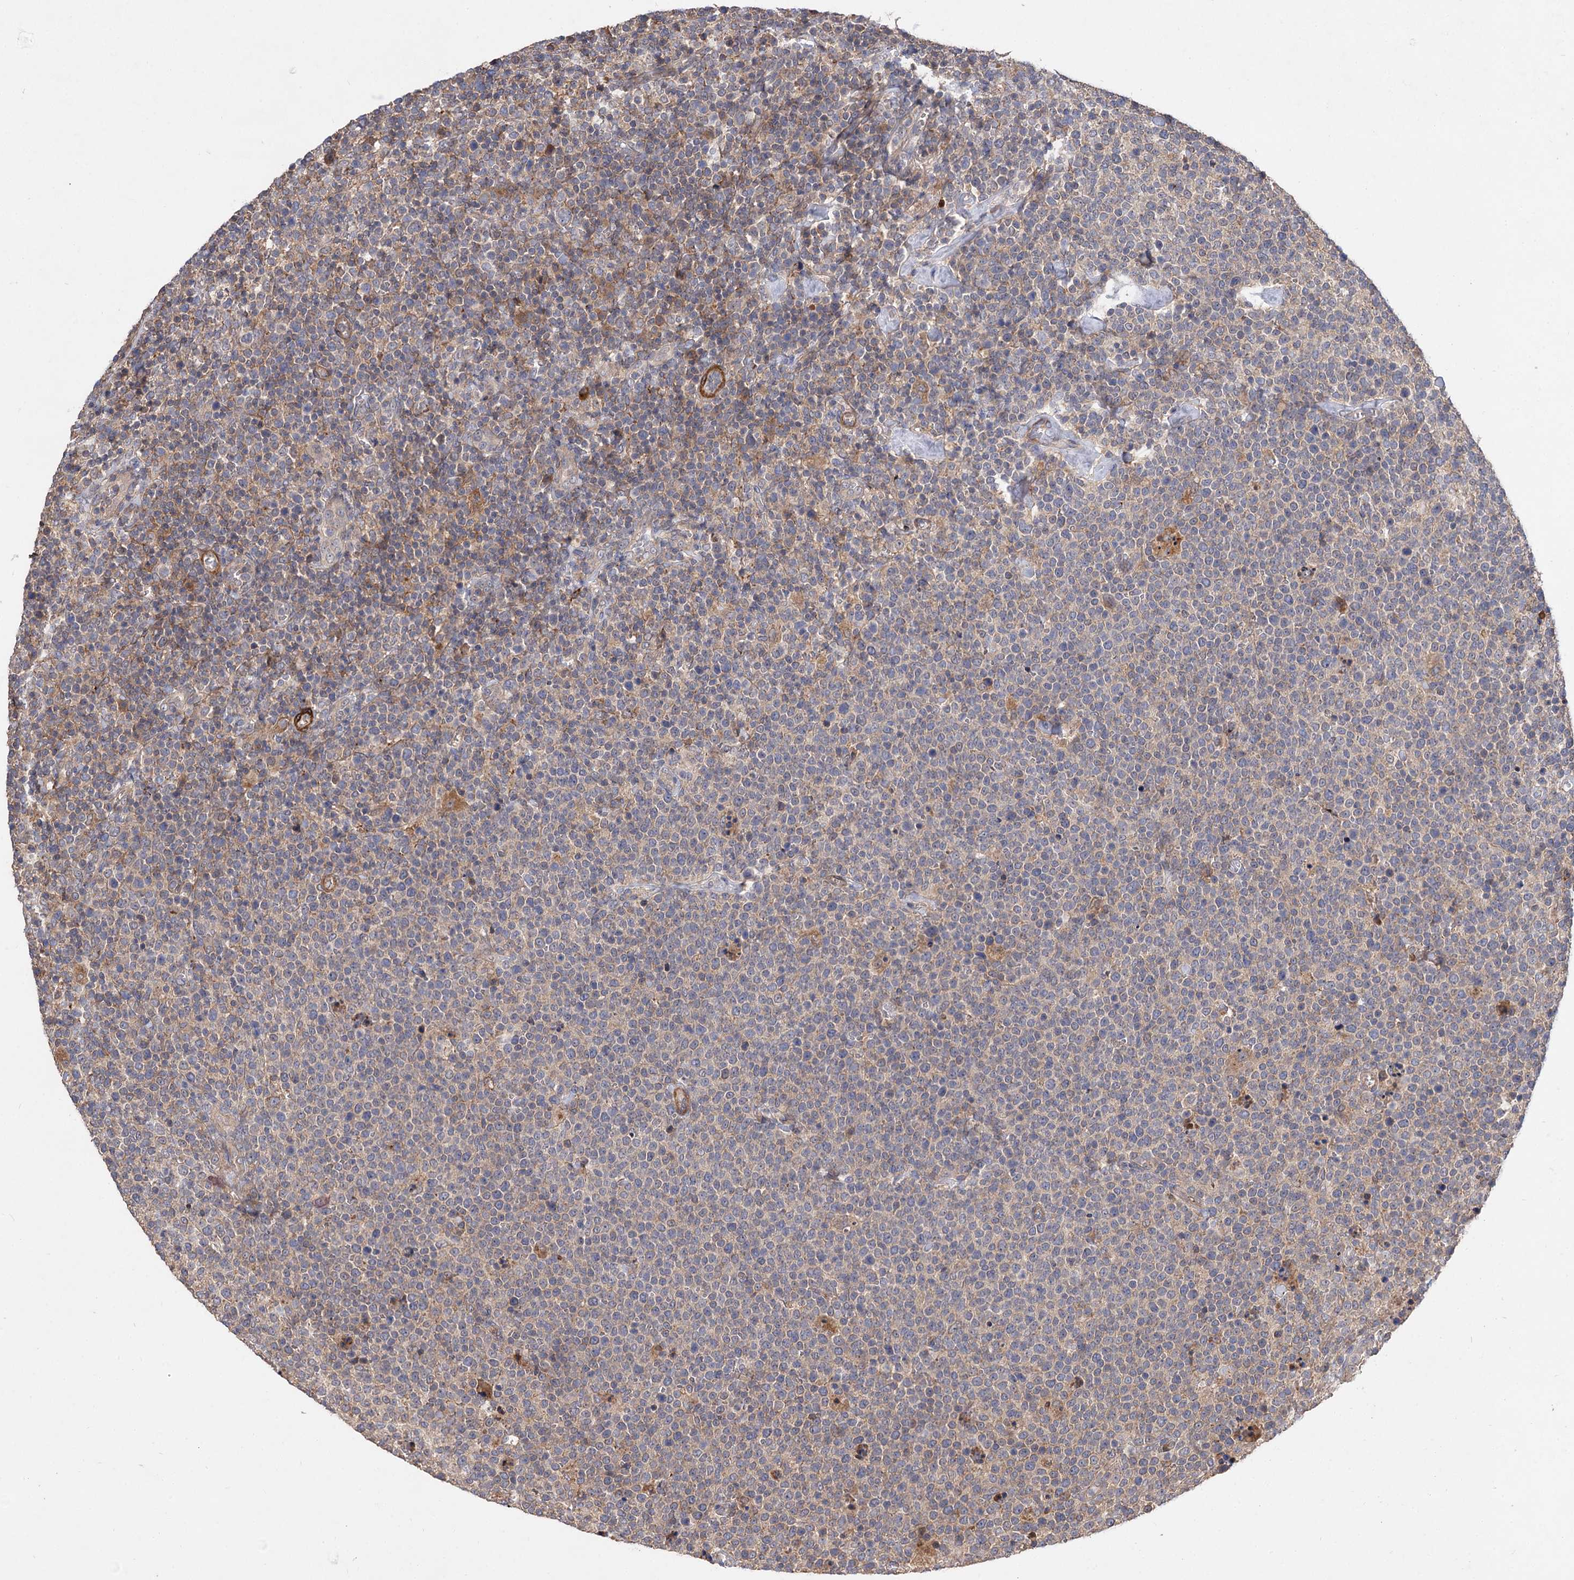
{"staining": {"intensity": "weak", "quantity": "25%-75%", "location": "cytoplasmic/membranous"}, "tissue": "lymphoma", "cell_type": "Tumor cells", "image_type": "cancer", "snomed": [{"axis": "morphology", "description": "Malignant lymphoma, non-Hodgkin's type, High grade"}, {"axis": "topography", "description": "Lymph node"}], "caption": "The immunohistochemical stain shows weak cytoplasmic/membranous staining in tumor cells of lymphoma tissue.", "gene": "FBXW8", "patient": {"sex": "male", "age": 61}}